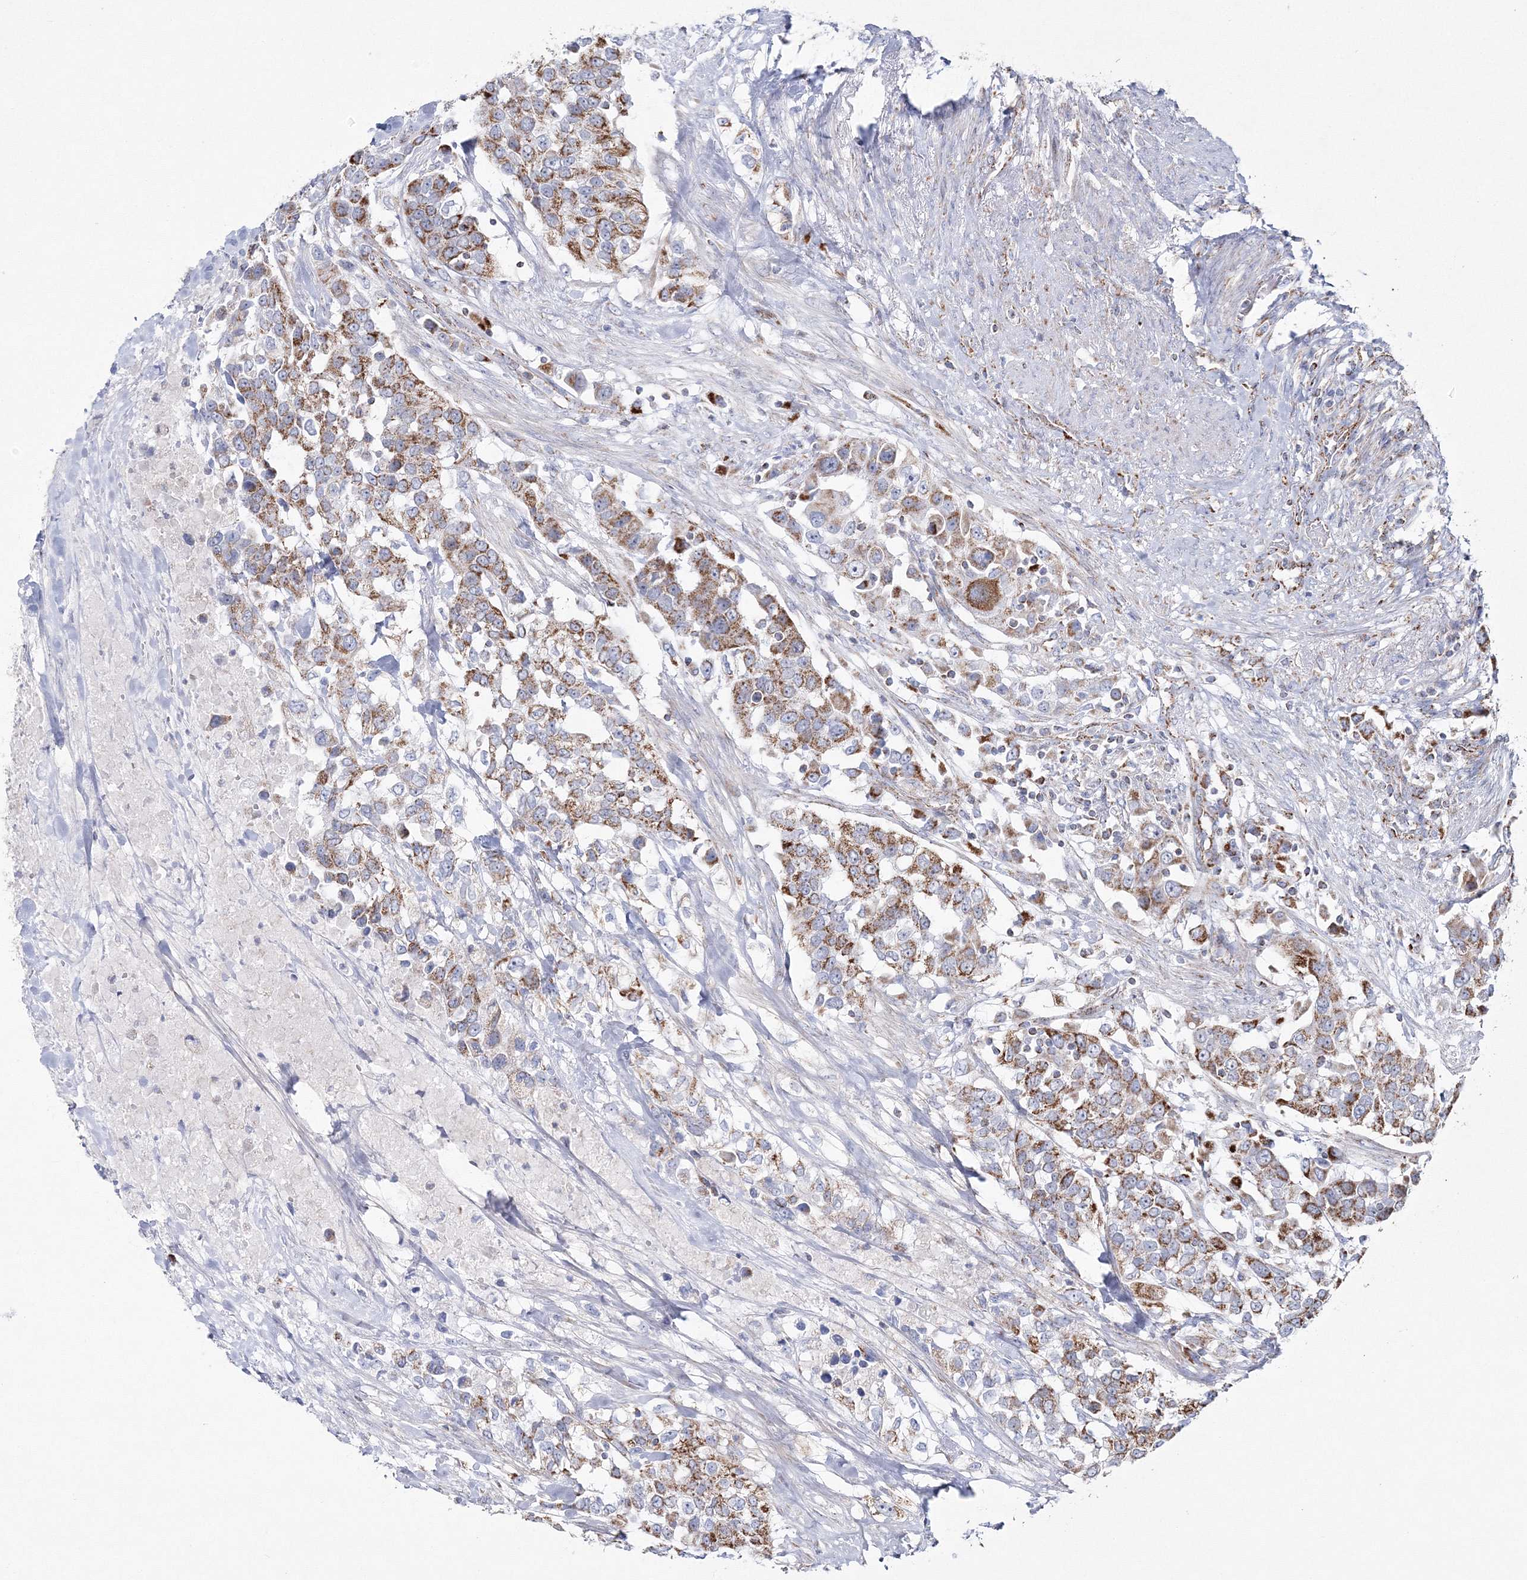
{"staining": {"intensity": "moderate", "quantity": ">75%", "location": "cytoplasmic/membranous"}, "tissue": "urothelial cancer", "cell_type": "Tumor cells", "image_type": "cancer", "snomed": [{"axis": "morphology", "description": "Urothelial carcinoma, High grade"}, {"axis": "topography", "description": "Urinary bladder"}], "caption": "The photomicrograph displays immunohistochemical staining of high-grade urothelial carcinoma. There is moderate cytoplasmic/membranous positivity is appreciated in approximately >75% of tumor cells.", "gene": "HIBCH", "patient": {"sex": "female", "age": 80}}